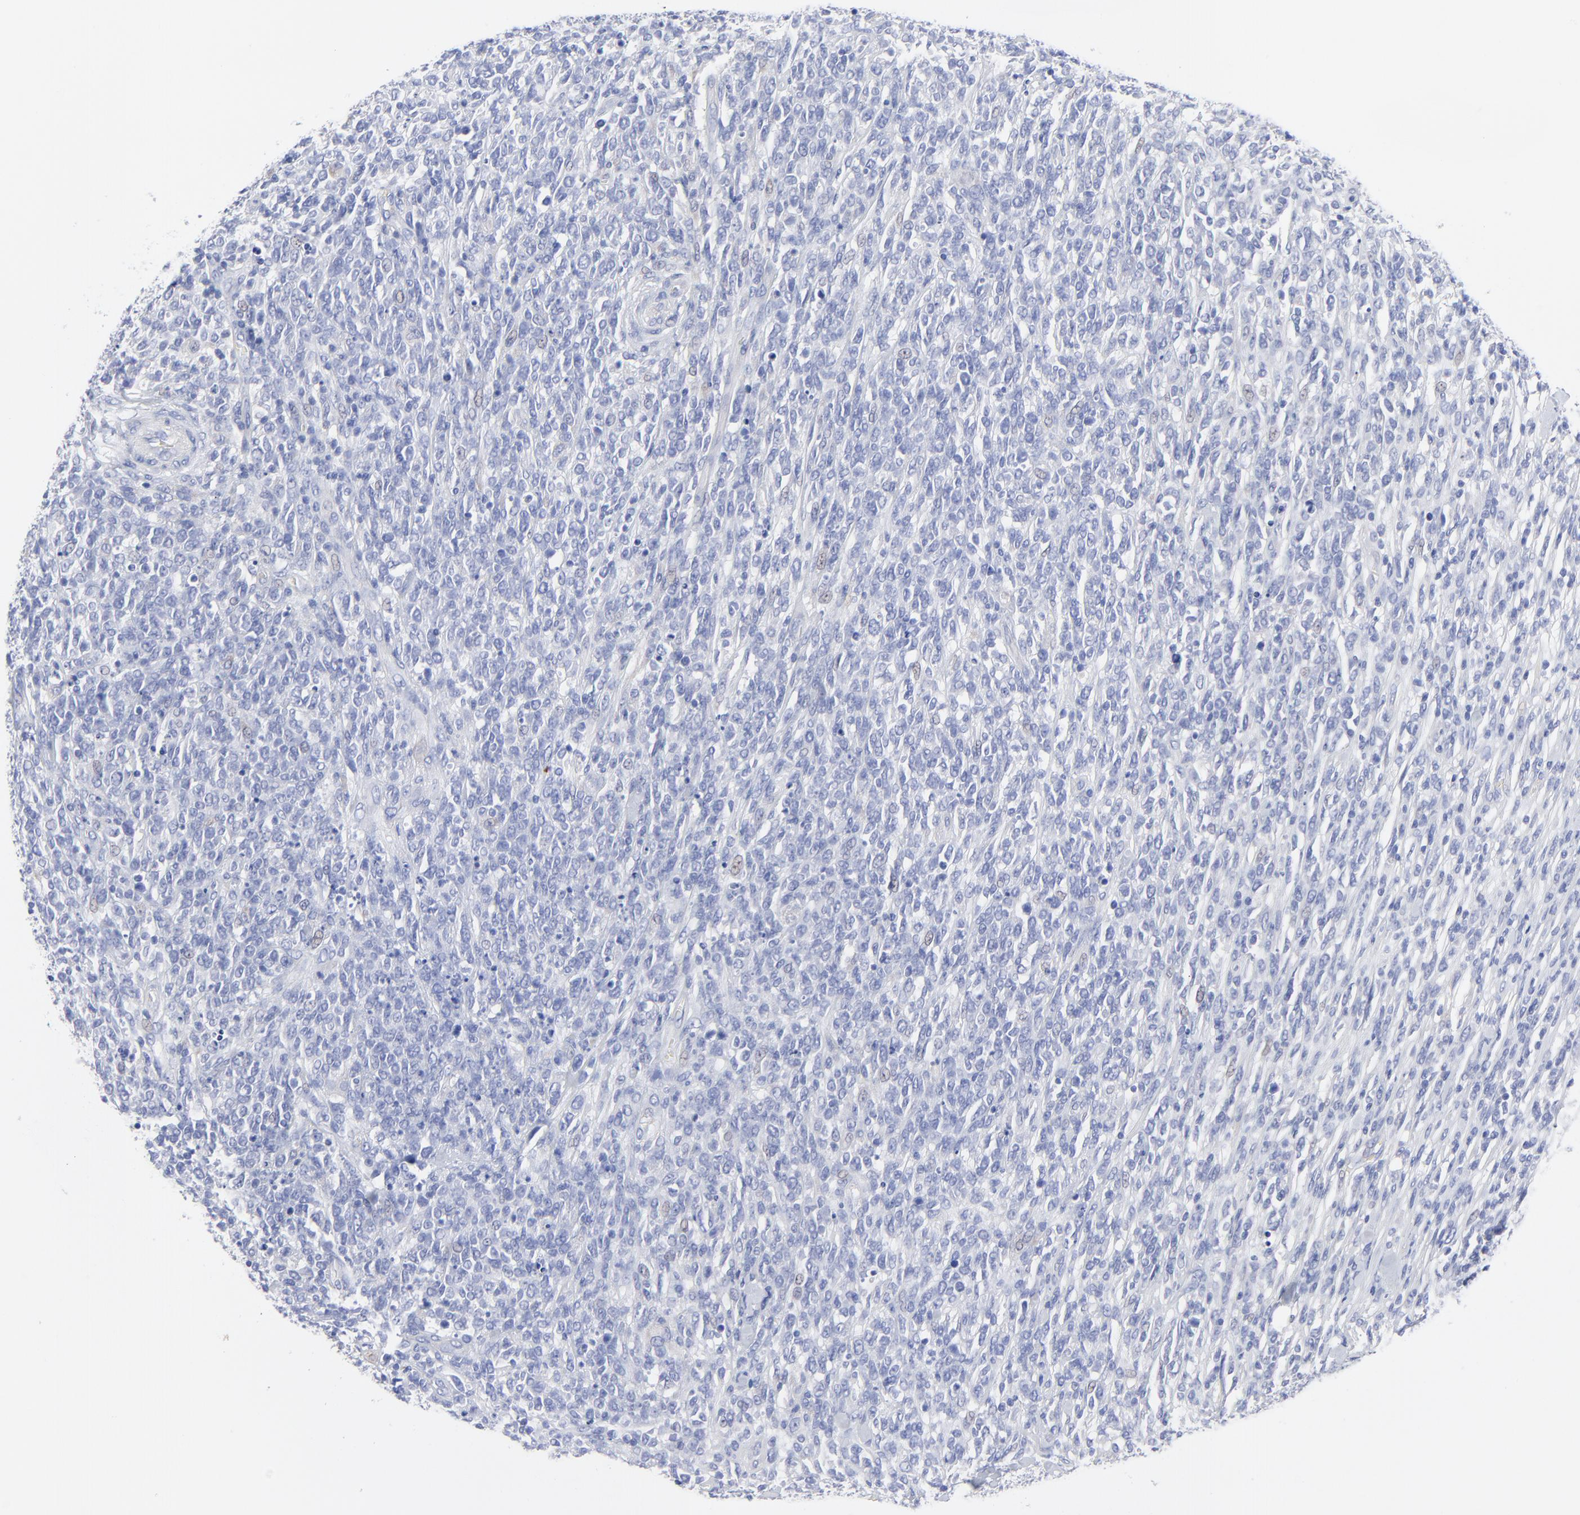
{"staining": {"intensity": "negative", "quantity": "none", "location": "none"}, "tissue": "lymphoma", "cell_type": "Tumor cells", "image_type": "cancer", "snomed": [{"axis": "morphology", "description": "Malignant lymphoma, non-Hodgkin's type, High grade"}, {"axis": "topography", "description": "Lymph node"}], "caption": "Image shows no significant protein staining in tumor cells of lymphoma.", "gene": "PSD3", "patient": {"sex": "female", "age": 73}}